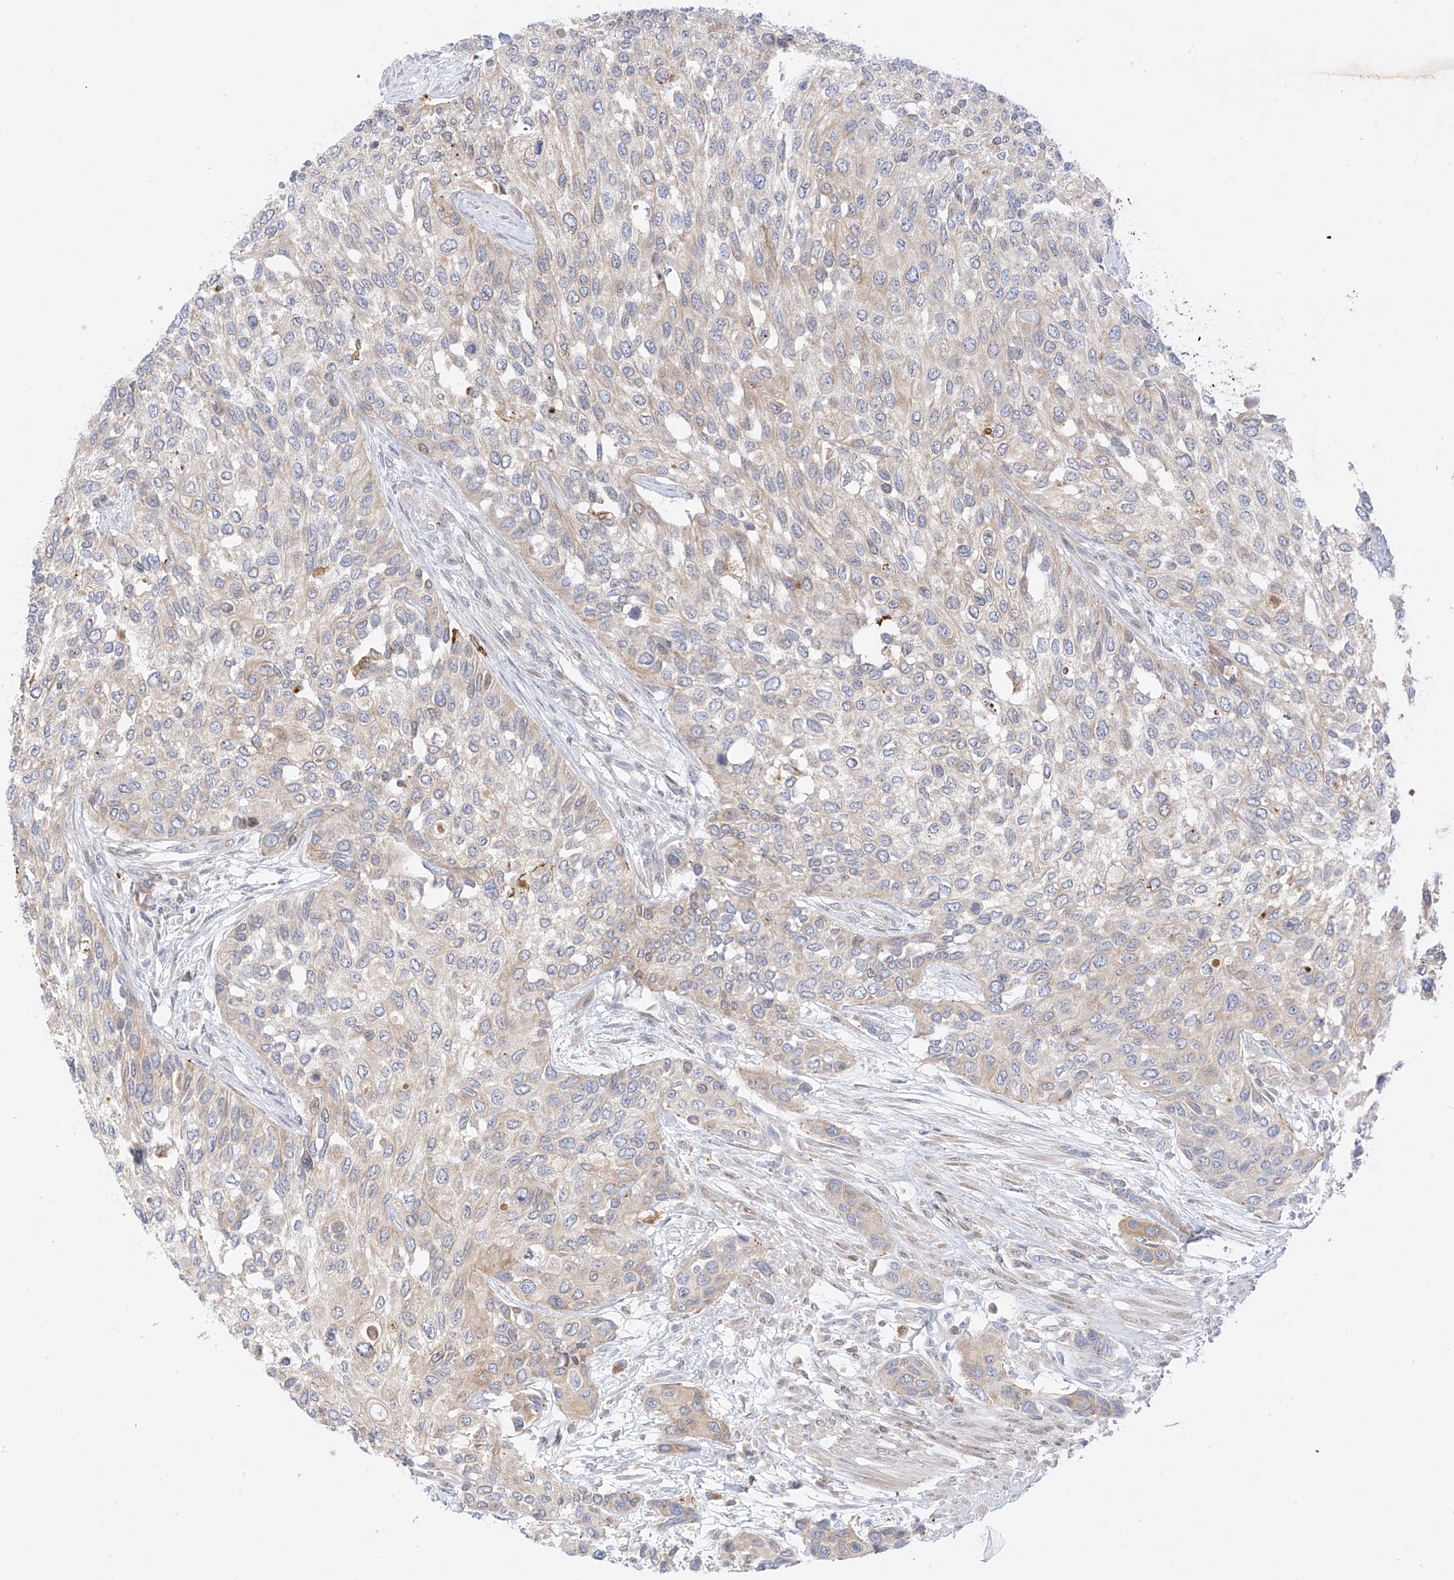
{"staining": {"intensity": "weak", "quantity": "<25%", "location": "cytoplasmic/membranous"}, "tissue": "urothelial cancer", "cell_type": "Tumor cells", "image_type": "cancer", "snomed": [{"axis": "morphology", "description": "Normal tissue, NOS"}, {"axis": "morphology", "description": "Urothelial carcinoma, High grade"}, {"axis": "topography", "description": "Vascular tissue"}, {"axis": "topography", "description": "Urinary bladder"}], "caption": "Urothelial cancer was stained to show a protein in brown. There is no significant staining in tumor cells. Brightfield microscopy of immunohistochemistry (IHC) stained with DAB (3,3'-diaminobenzidine) (brown) and hematoxylin (blue), captured at high magnification.", "gene": "PCYOX1", "patient": {"sex": "female", "age": 56}}